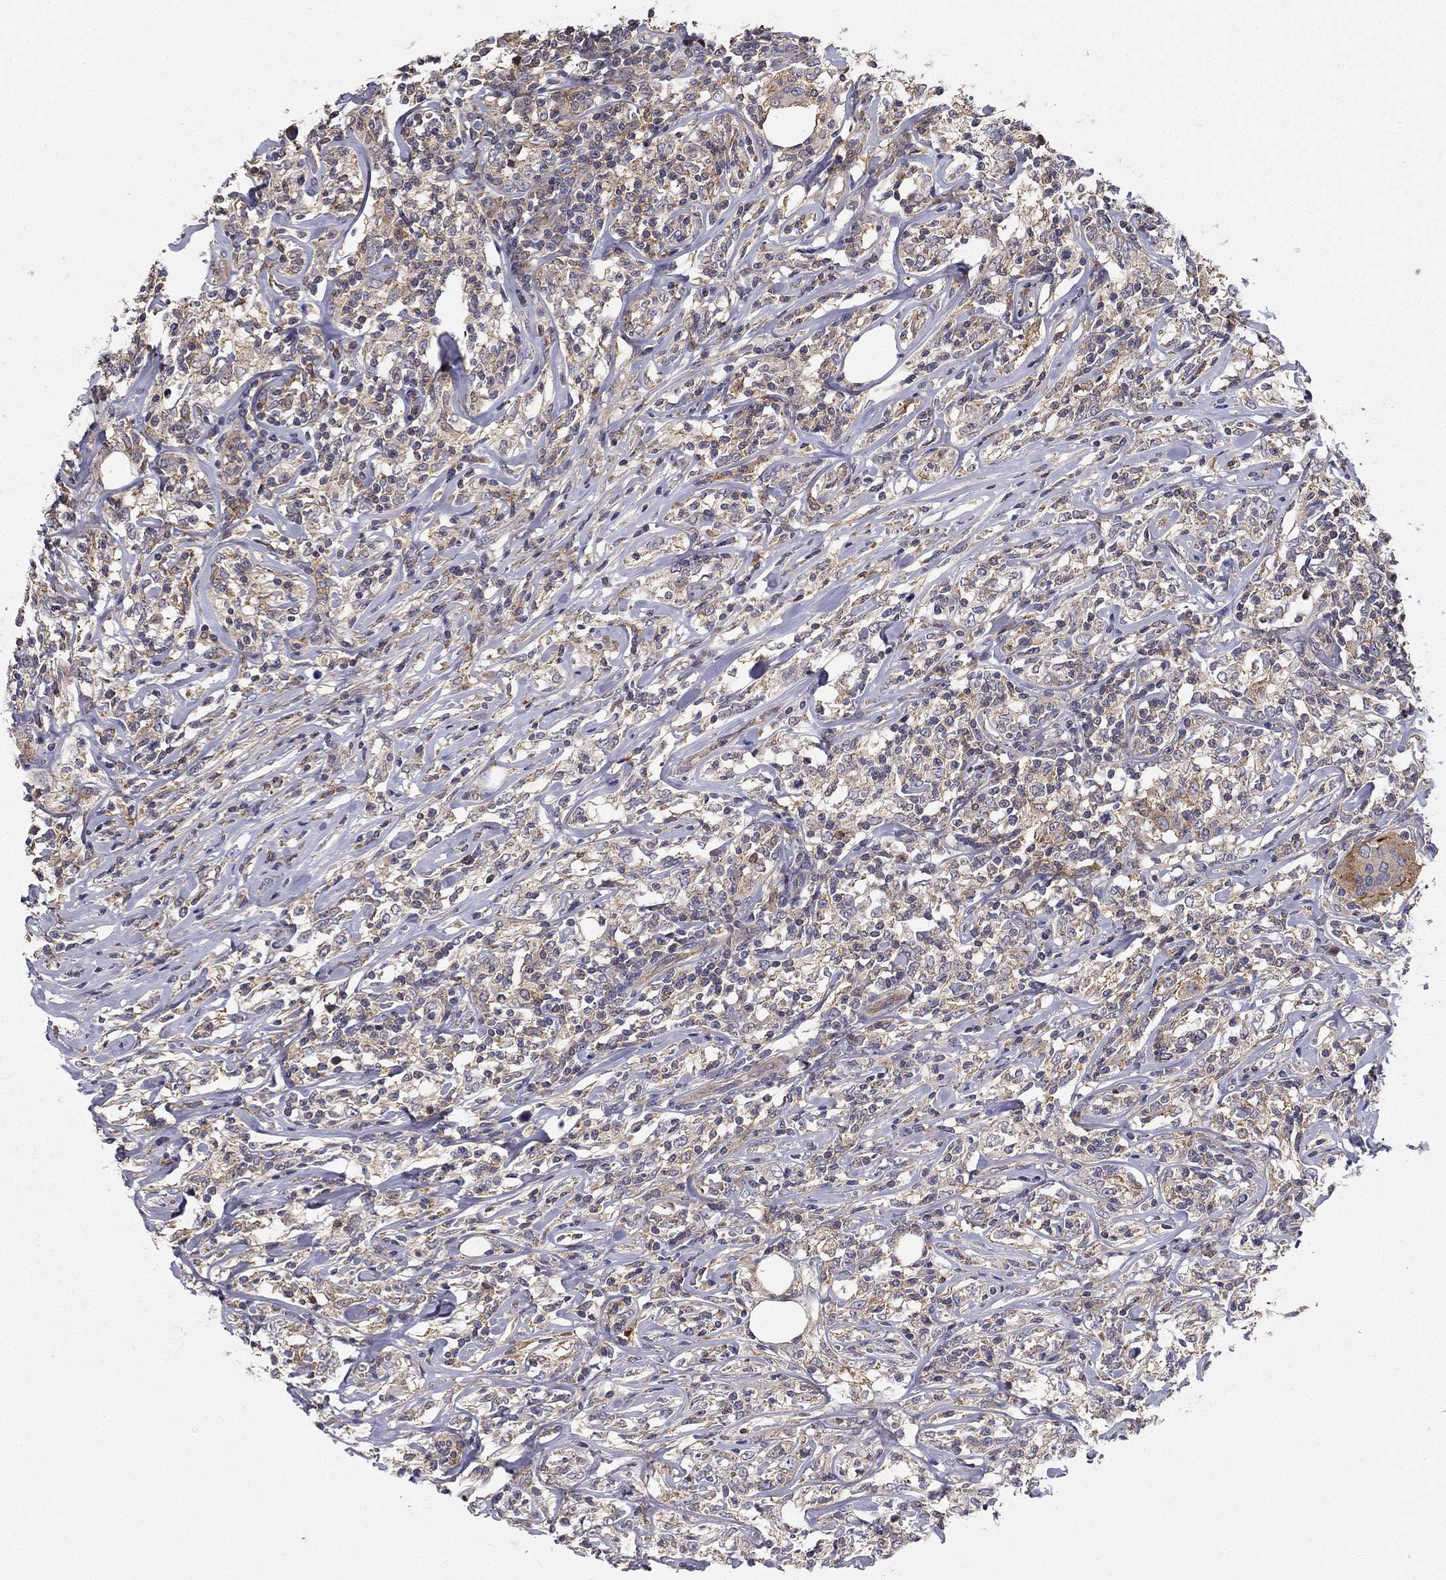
{"staining": {"intensity": "weak", "quantity": ">75%", "location": "cytoplasmic/membranous"}, "tissue": "lymphoma", "cell_type": "Tumor cells", "image_type": "cancer", "snomed": [{"axis": "morphology", "description": "Malignant lymphoma, non-Hodgkin's type, High grade"}, {"axis": "topography", "description": "Lymph node"}], "caption": "Immunohistochemistry (IHC) histopathology image of neoplastic tissue: human high-grade malignant lymphoma, non-Hodgkin's type stained using immunohistochemistry shows low levels of weak protein expression localized specifically in the cytoplasmic/membranous of tumor cells, appearing as a cytoplasmic/membranous brown color.", "gene": "ALDH4A1", "patient": {"sex": "female", "age": 84}}